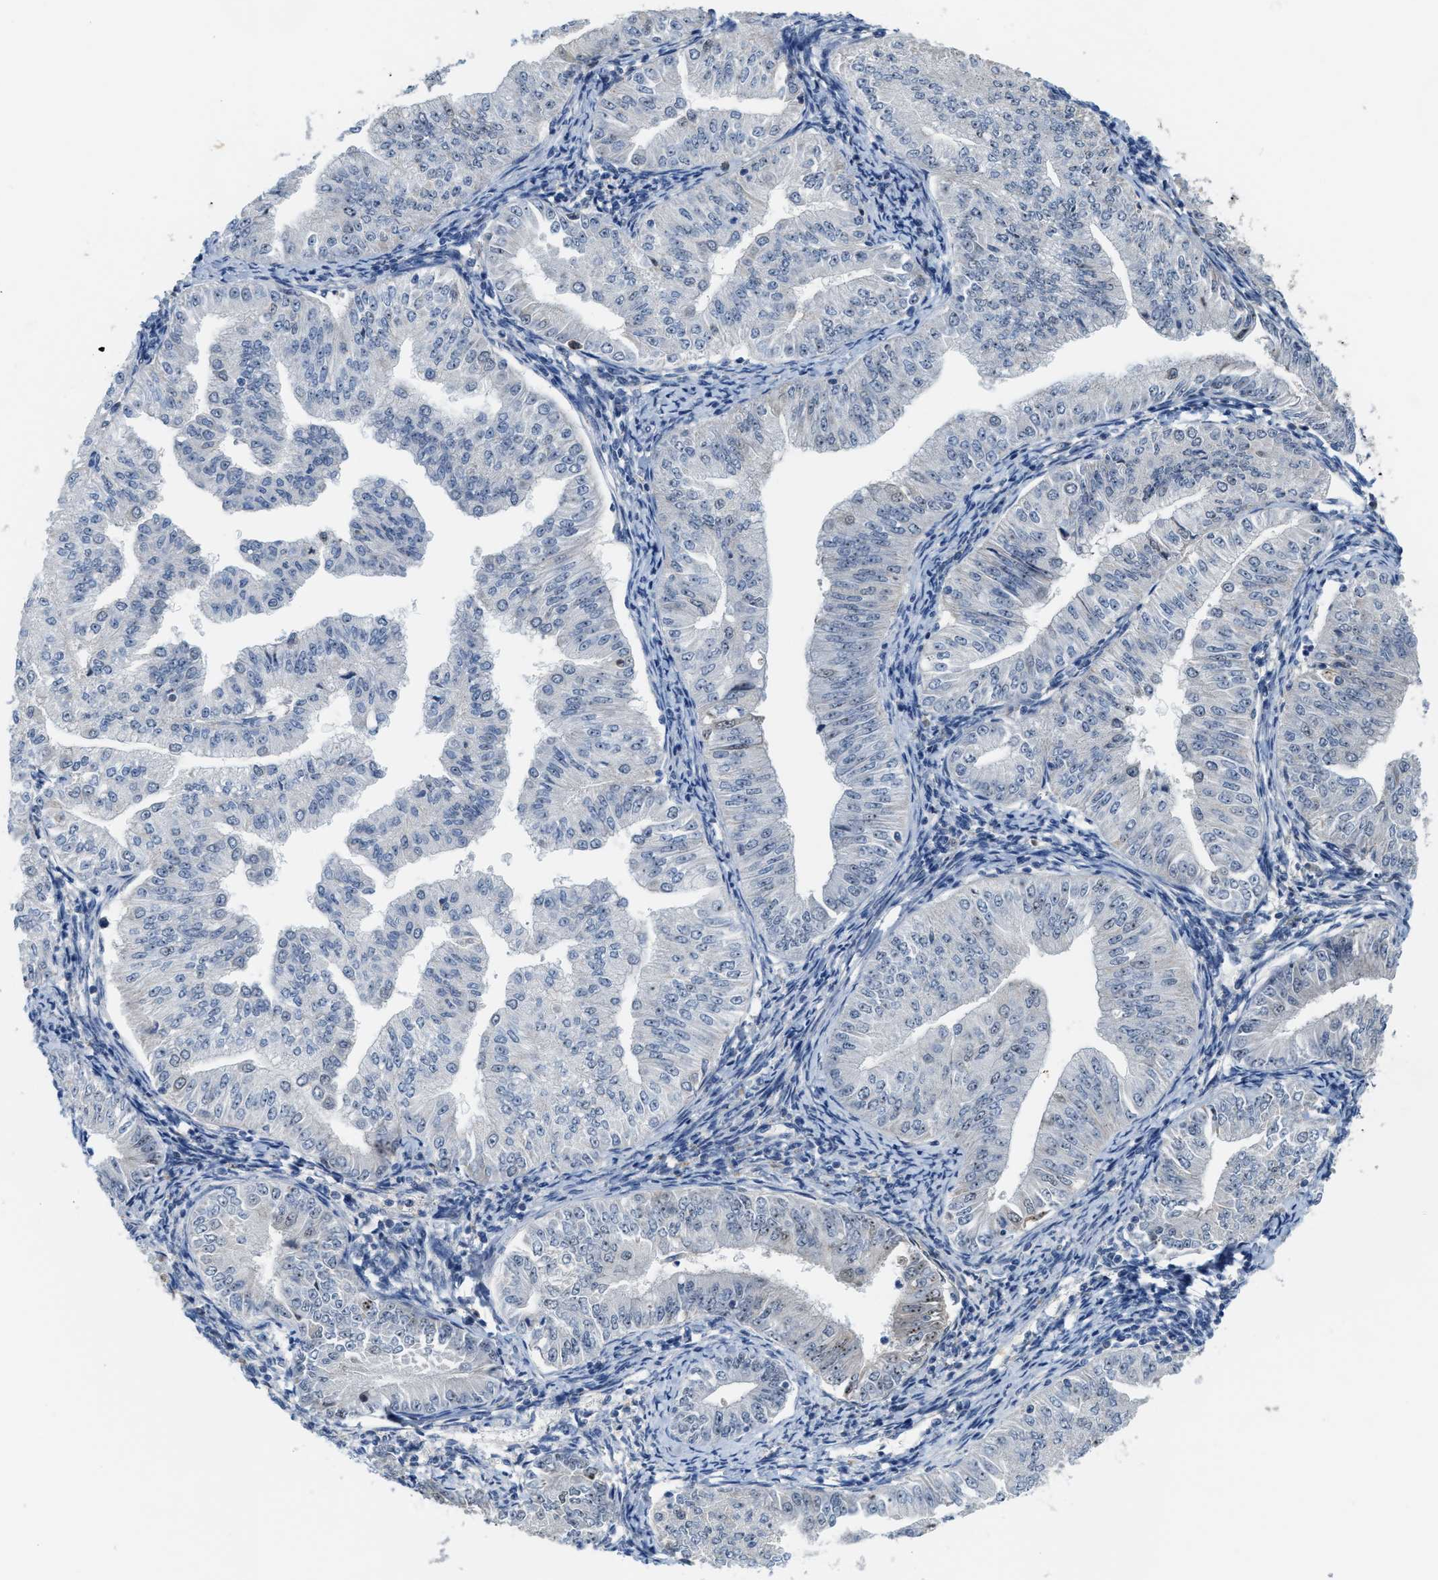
{"staining": {"intensity": "weak", "quantity": "<25%", "location": "nuclear"}, "tissue": "endometrial cancer", "cell_type": "Tumor cells", "image_type": "cancer", "snomed": [{"axis": "morphology", "description": "Normal tissue, NOS"}, {"axis": "morphology", "description": "Adenocarcinoma, NOS"}, {"axis": "topography", "description": "Endometrium"}], "caption": "This micrograph is of endometrial cancer (adenocarcinoma) stained with IHC to label a protein in brown with the nuclei are counter-stained blue. There is no positivity in tumor cells.", "gene": "ZNF783", "patient": {"sex": "female", "age": 53}}